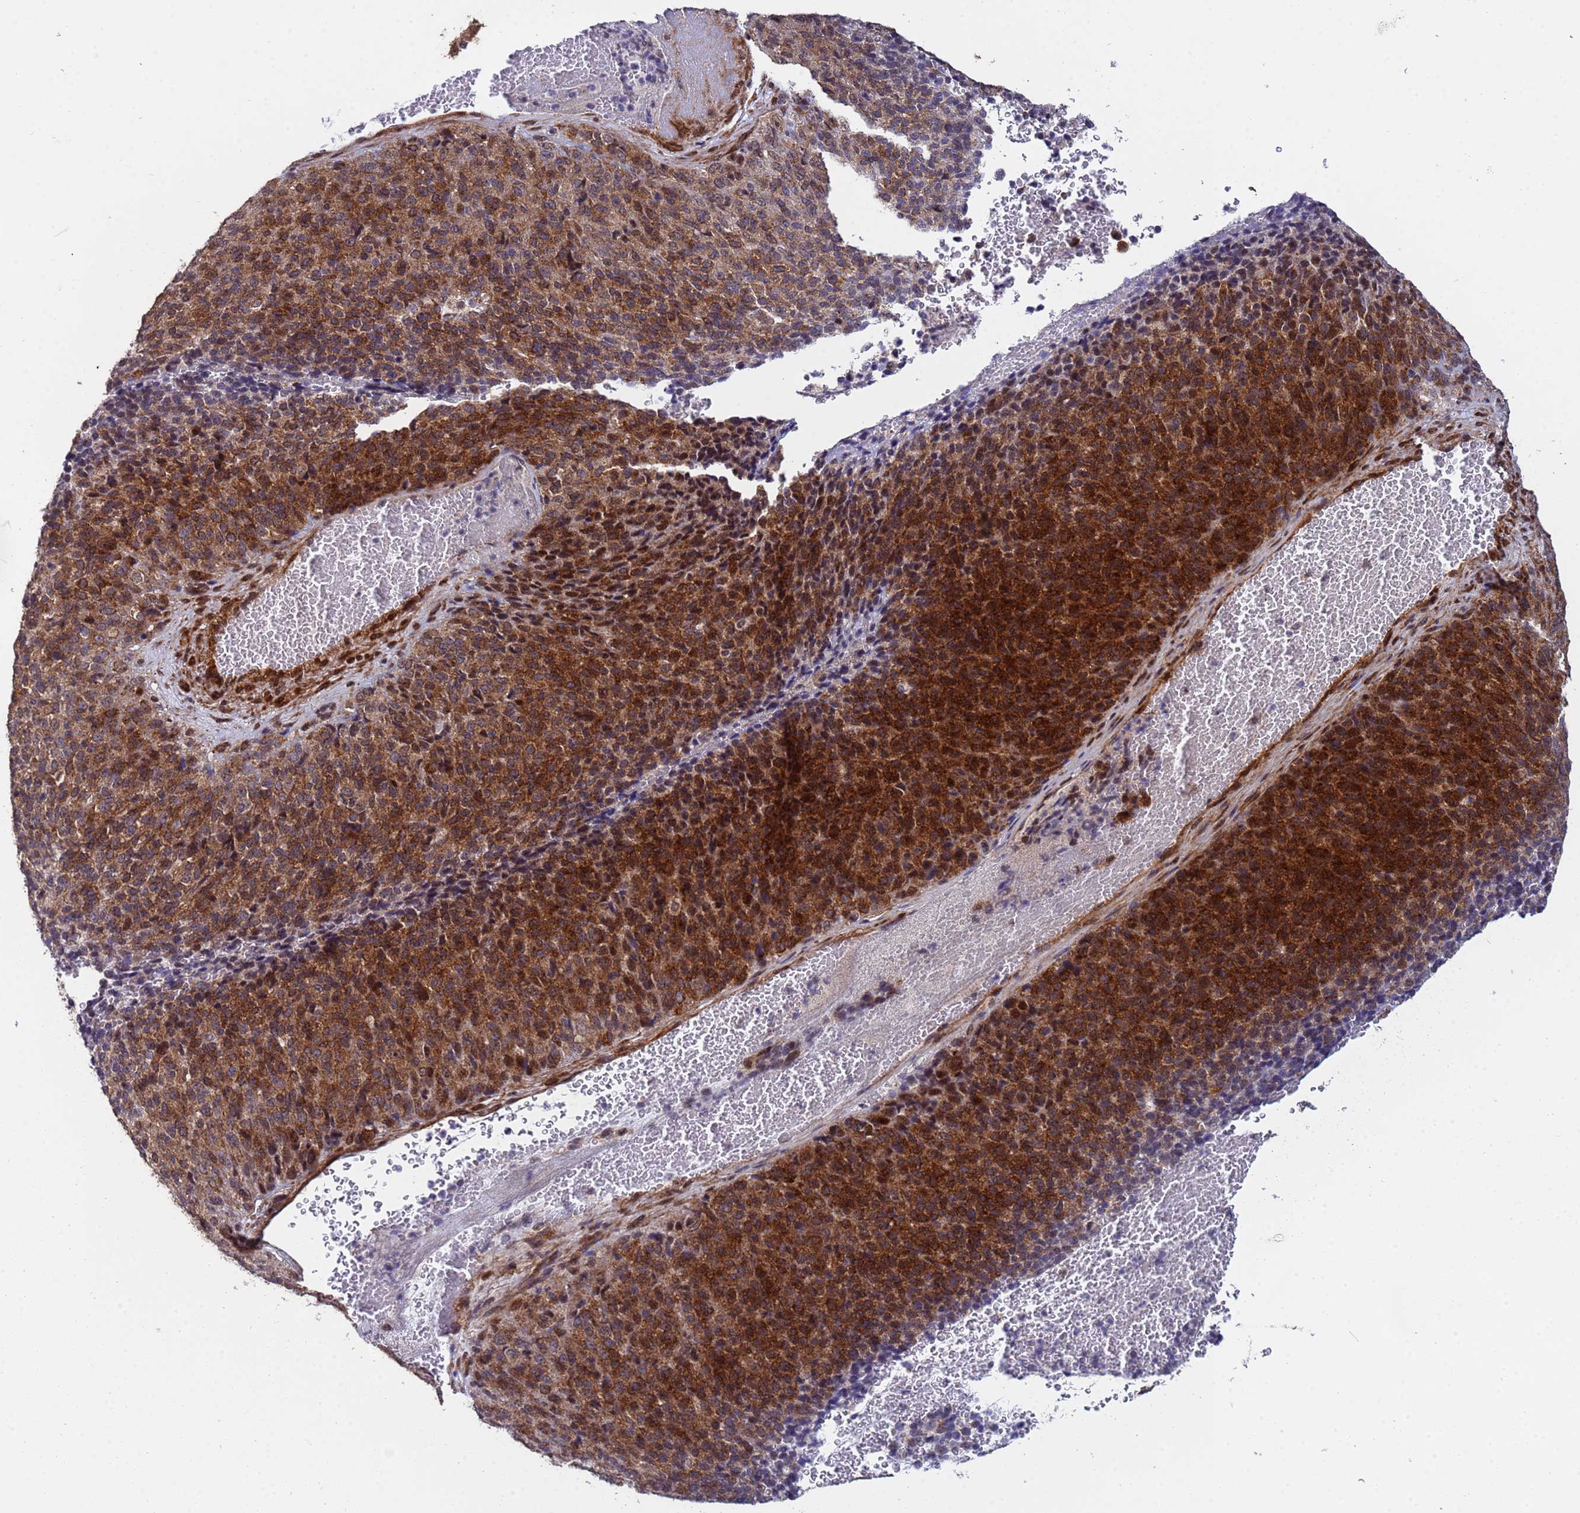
{"staining": {"intensity": "strong", "quantity": ">75%", "location": "cytoplasmic/membranous"}, "tissue": "melanoma", "cell_type": "Tumor cells", "image_type": "cancer", "snomed": [{"axis": "morphology", "description": "Malignant melanoma, Metastatic site"}, {"axis": "topography", "description": "Brain"}], "caption": "Protein expression analysis of human malignant melanoma (metastatic site) reveals strong cytoplasmic/membranous staining in about >75% of tumor cells.", "gene": "TRIP6", "patient": {"sex": "female", "age": 56}}